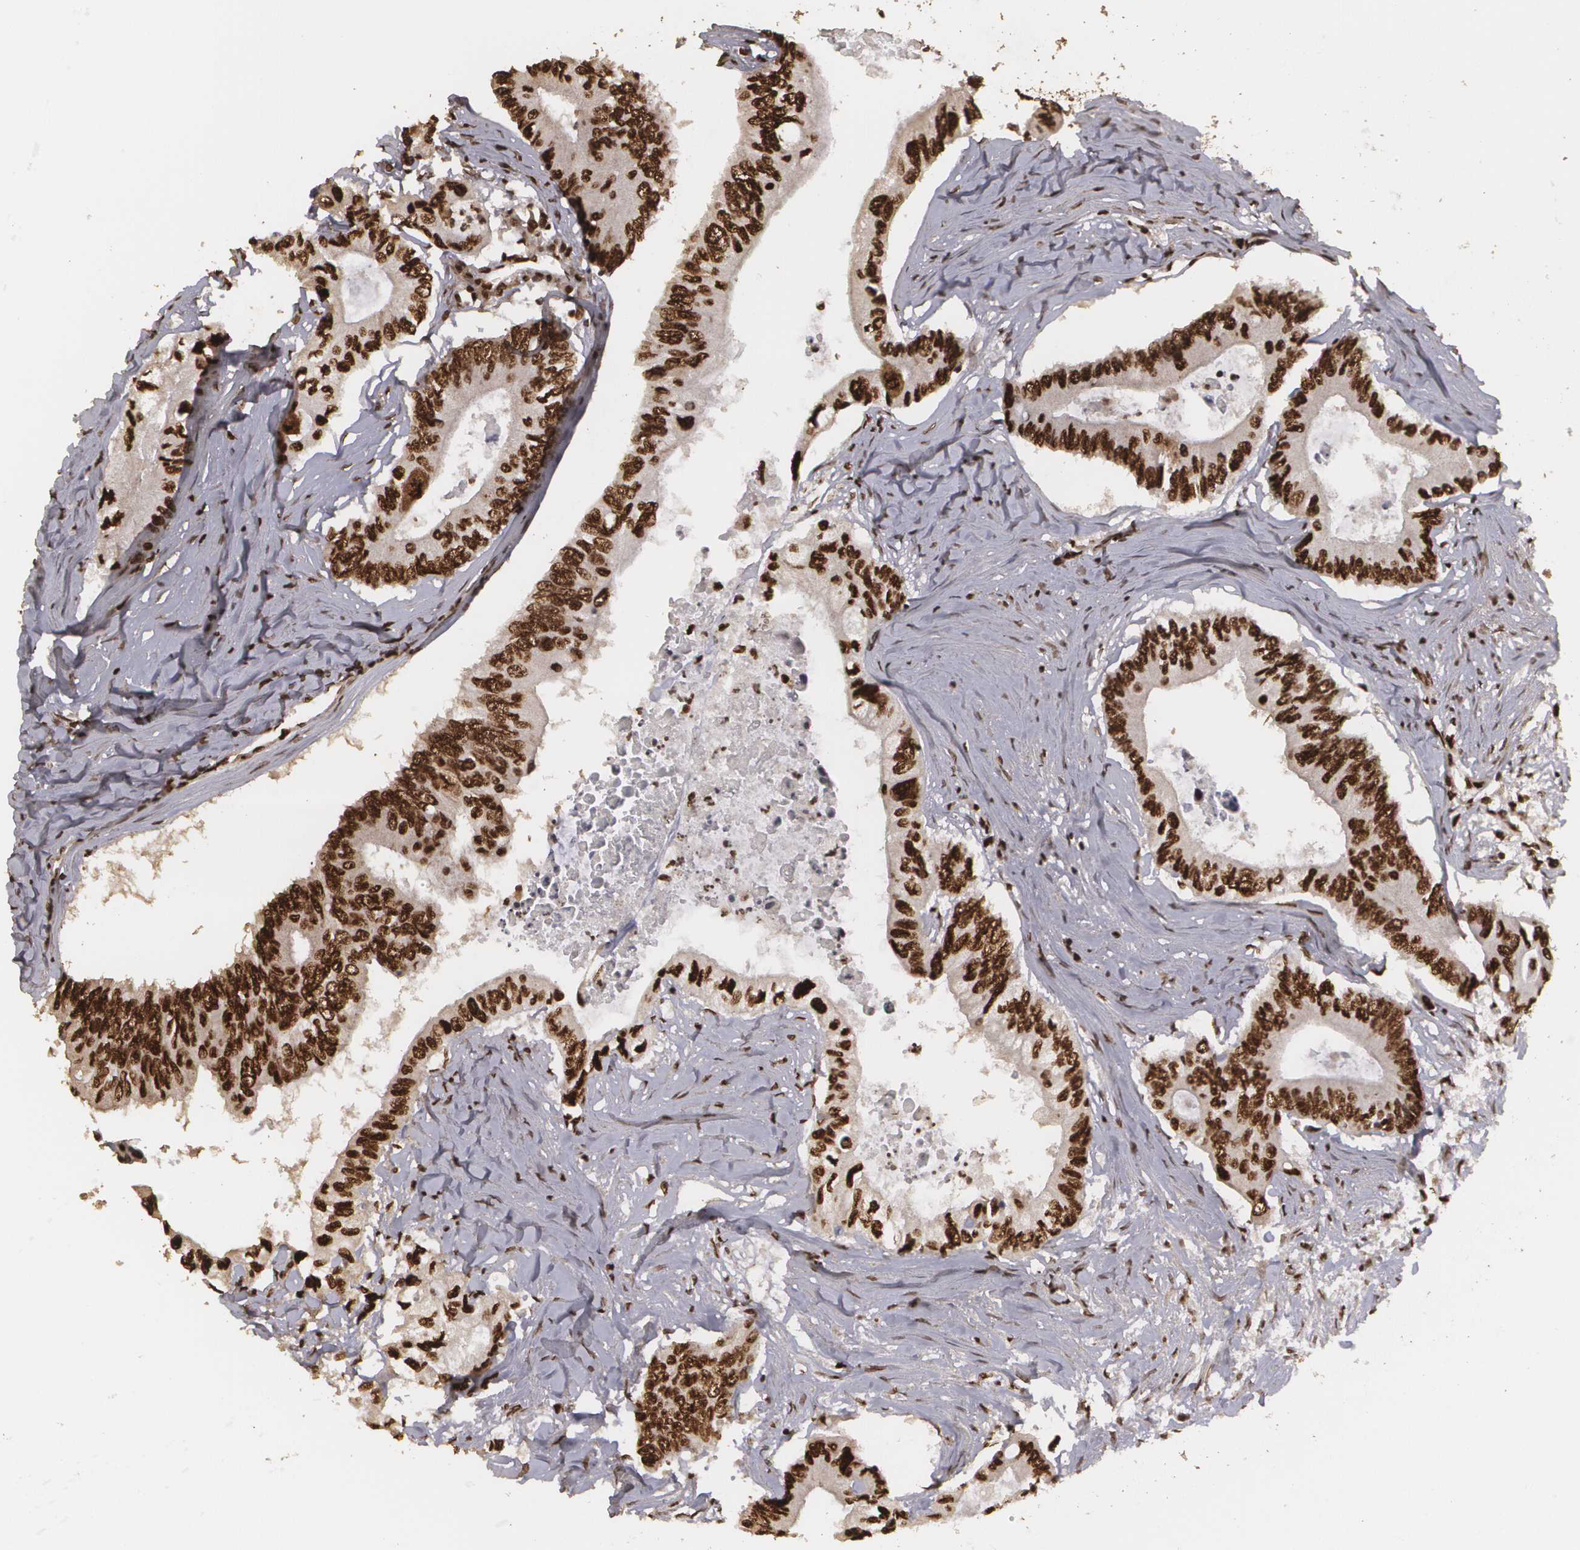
{"staining": {"intensity": "strong", "quantity": ">75%", "location": "cytoplasmic/membranous,nuclear"}, "tissue": "colorectal cancer", "cell_type": "Tumor cells", "image_type": "cancer", "snomed": [{"axis": "morphology", "description": "Adenocarcinoma, NOS"}, {"axis": "topography", "description": "Colon"}], "caption": "Colorectal cancer stained with DAB immunohistochemistry (IHC) shows high levels of strong cytoplasmic/membranous and nuclear staining in about >75% of tumor cells. (DAB (3,3'-diaminobenzidine) IHC with brightfield microscopy, high magnification).", "gene": "RCOR1", "patient": {"sex": "male", "age": 65}}